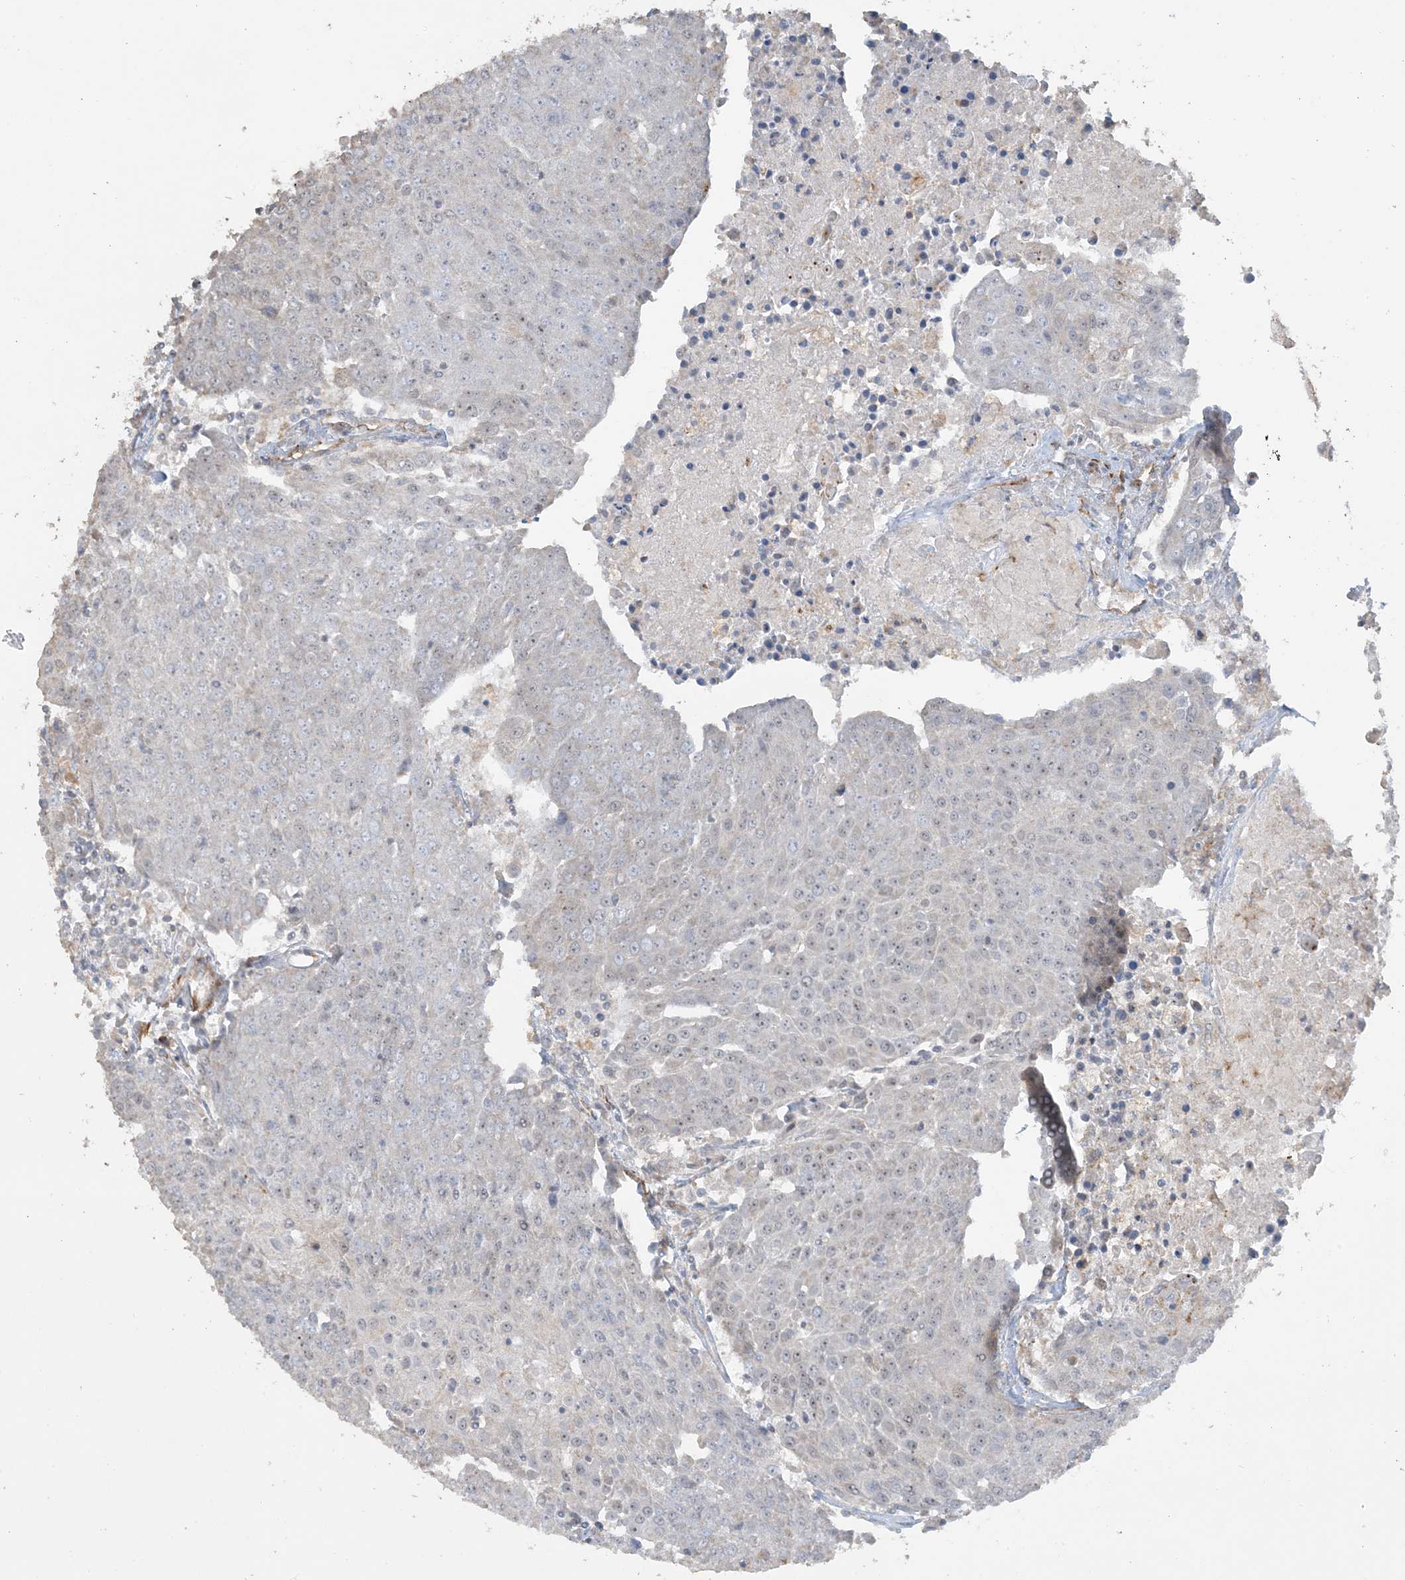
{"staining": {"intensity": "negative", "quantity": "none", "location": "none"}, "tissue": "urothelial cancer", "cell_type": "Tumor cells", "image_type": "cancer", "snomed": [{"axis": "morphology", "description": "Urothelial carcinoma, High grade"}, {"axis": "topography", "description": "Urinary bladder"}], "caption": "Immunohistochemistry (IHC) histopathology image of neoplastic tissue: human high-grade urothelial carcinoma stained with DAB (3,3'-diaminobenzidine) exhibits no significant protein positivity in tumor cells.", "gene": "AGA", "patient": {"sex": "female", "age": 85}}